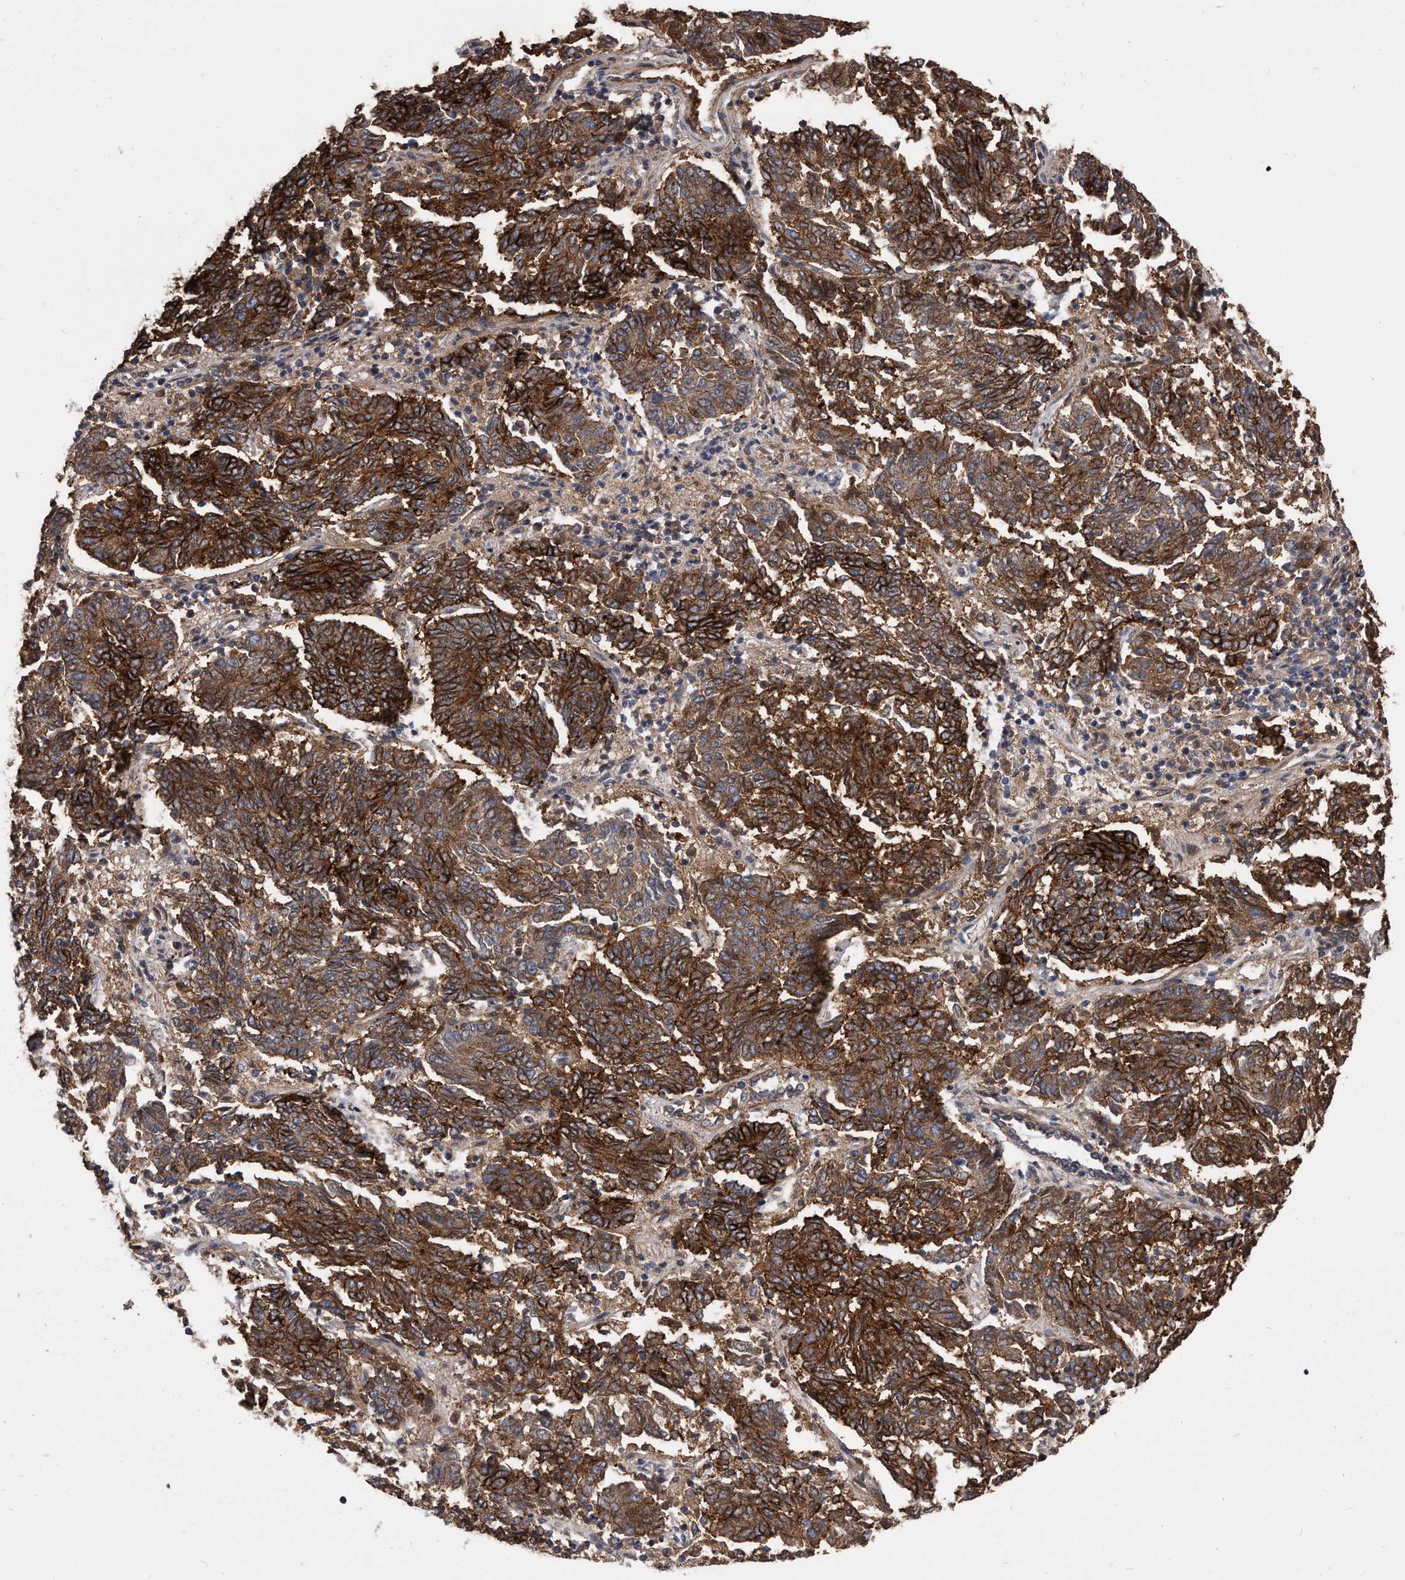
{"staining": {"intensity": "strong", "quantity": ">75%", "location": "cytoplasmic/membranous"}, "tissue": "endometrial cancer", "cell_type": "Tumor cells", "image_type": "cancer", "snomed": [{"axis": "morphology", "description": "Adenocarcinoma, NOS"}, {"axis": "topography", "description": "Endometrium"}], "caption": "Endometrial cancer was stained to show a protein in brown. There is high levels of strong cytoplasmic/membranous staining in about >75% of tumor cells.", "gene": "IL20RA", "patient": {"sex": "female", "age": 80}}